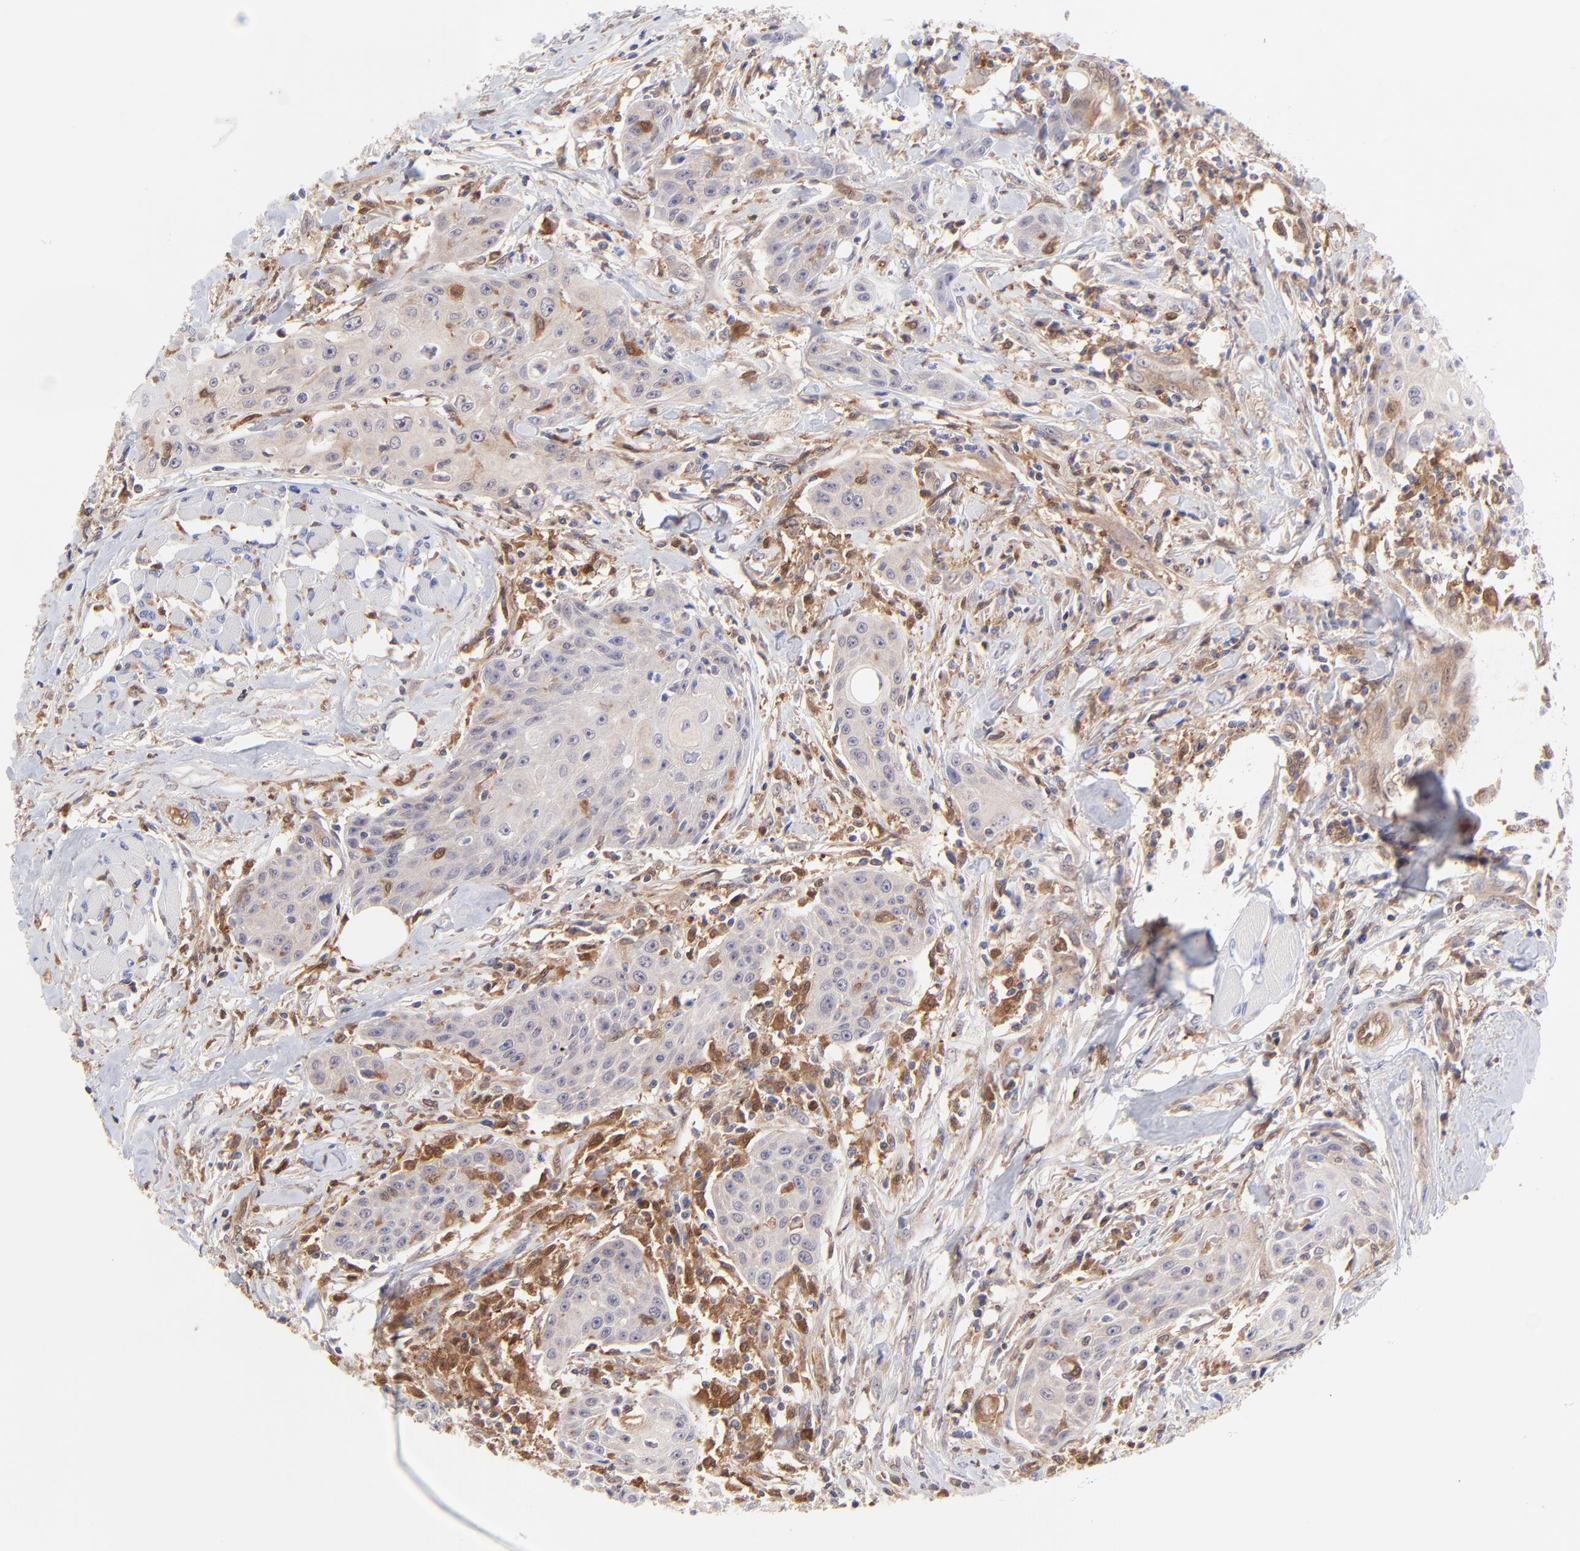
{"staining": {"intensity": "weak", "quantity": ">75%", "location": "cytoplasmic/membranous"}, "tissue": "head and neck cancer", "cell_type": "Tumor cells", "image_type": "cancer", "snomed": [{"axis": "morphology", "description": "Squamous cell carcinoma, NOS"}, {"axis": "topography", "description": "Oral tissue"}, {"axis": "topography", "description": "Head-Neck"}], "caption": "High-magnification brightfield microscopy of head and neck cancer (squamous cell carcinoma) stained with DAB (brown) and counterstained with hematoxylin (blue). tumor cells exhibit weak cytoplasmic/membranous positivity is appreciated in about>75% of cells.", "gene": "HYAL1", "patient": {"sex": "female", "age": 82}}